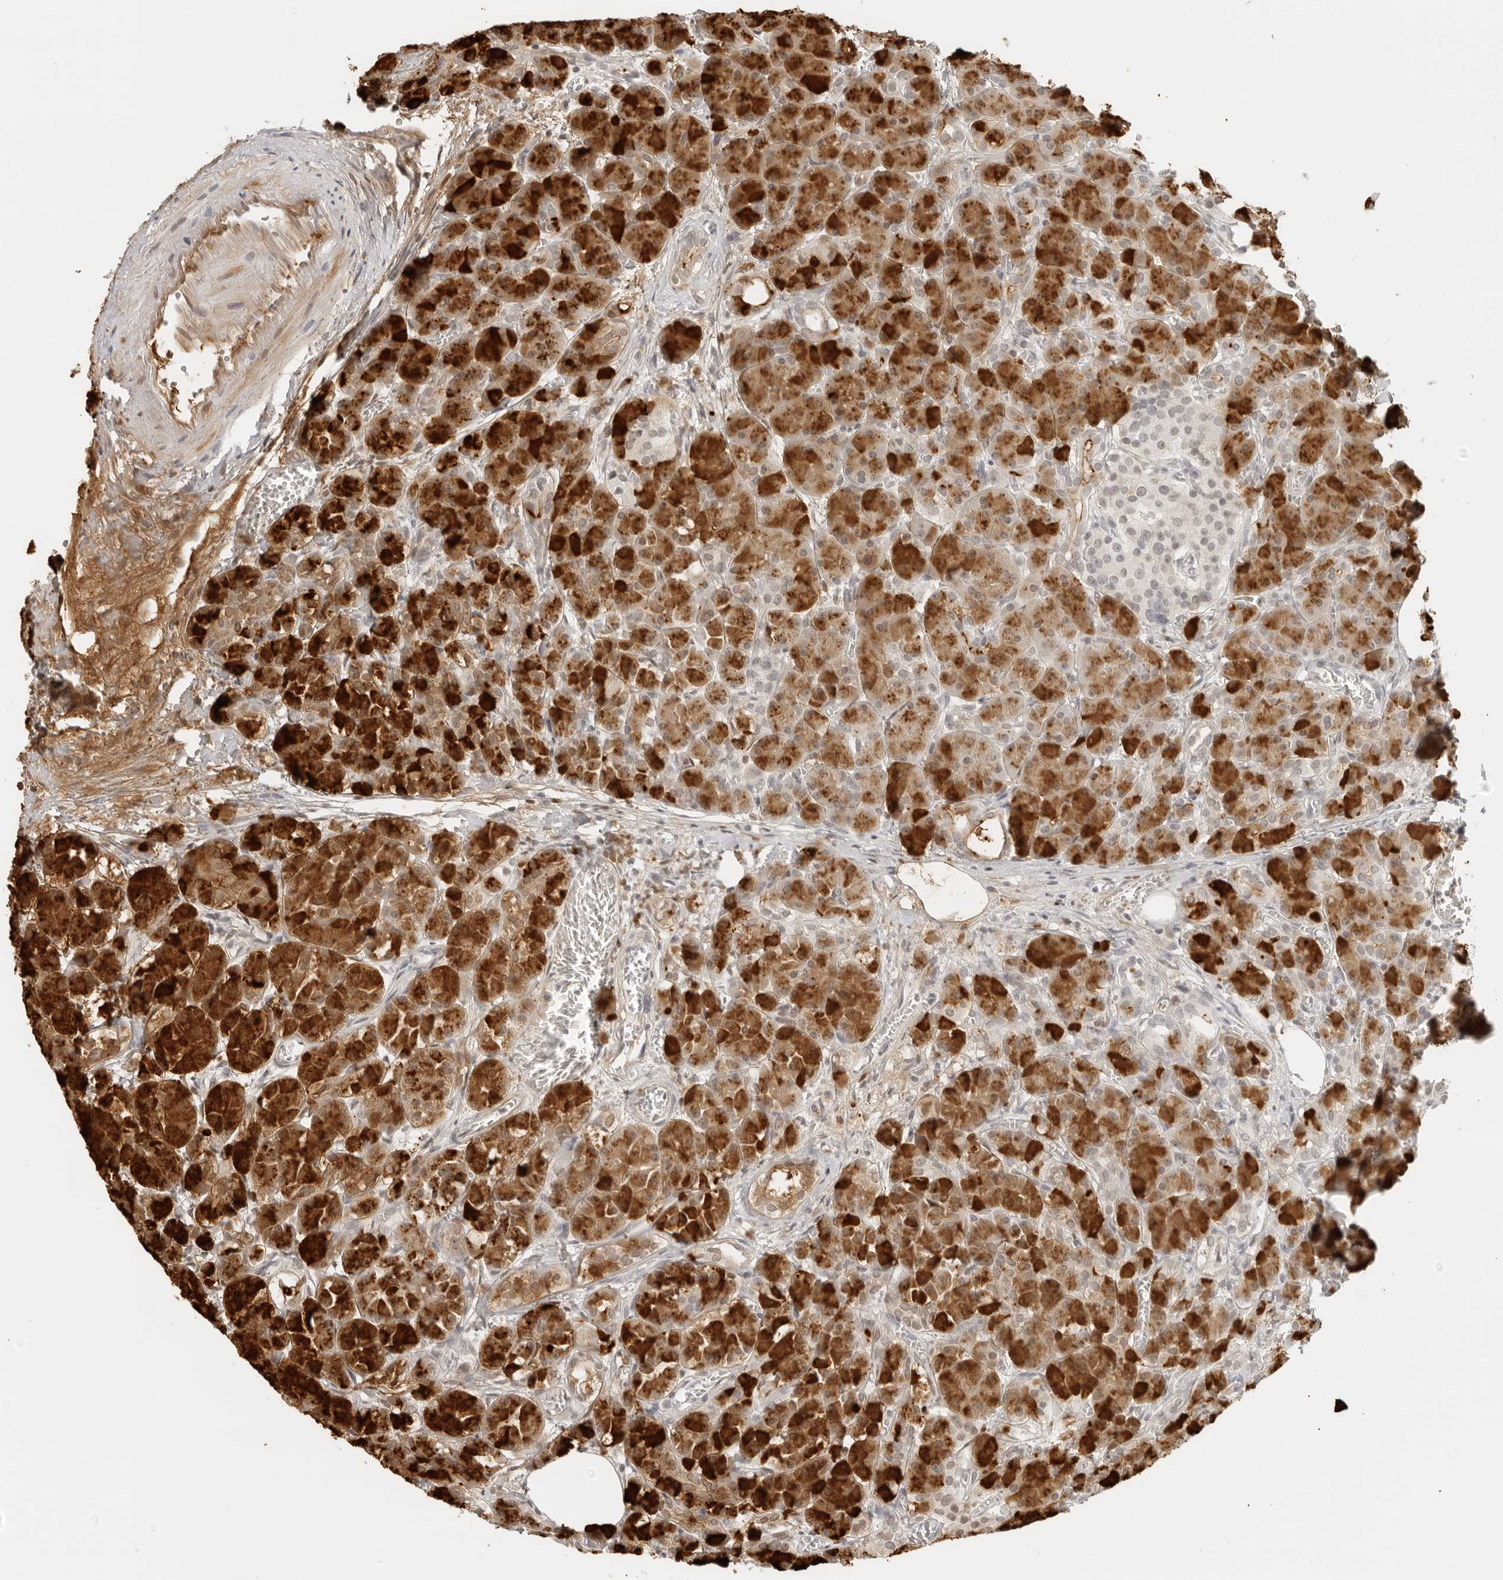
{"staining": {"intensity": "strong", "quantity": ">75%", "location": "cytoplasmic/membranous"}, "tissue": "pancreas", "cell_type": "Exocrine glandular cells", "image_type": "normal", "snomed": [{"axis": "morphology", "description": "Normal tissue, NOS"}, {"axis": "topography", "description": "Pancreas"}], "caption": "A photomicrograph of pancreas stained for a protein exhibits strong cytoplasmic/membranous brown staining in exocrine glandular cells.", "gene": "ZNF678", "patient": {"sex": "male", "age": 63}}